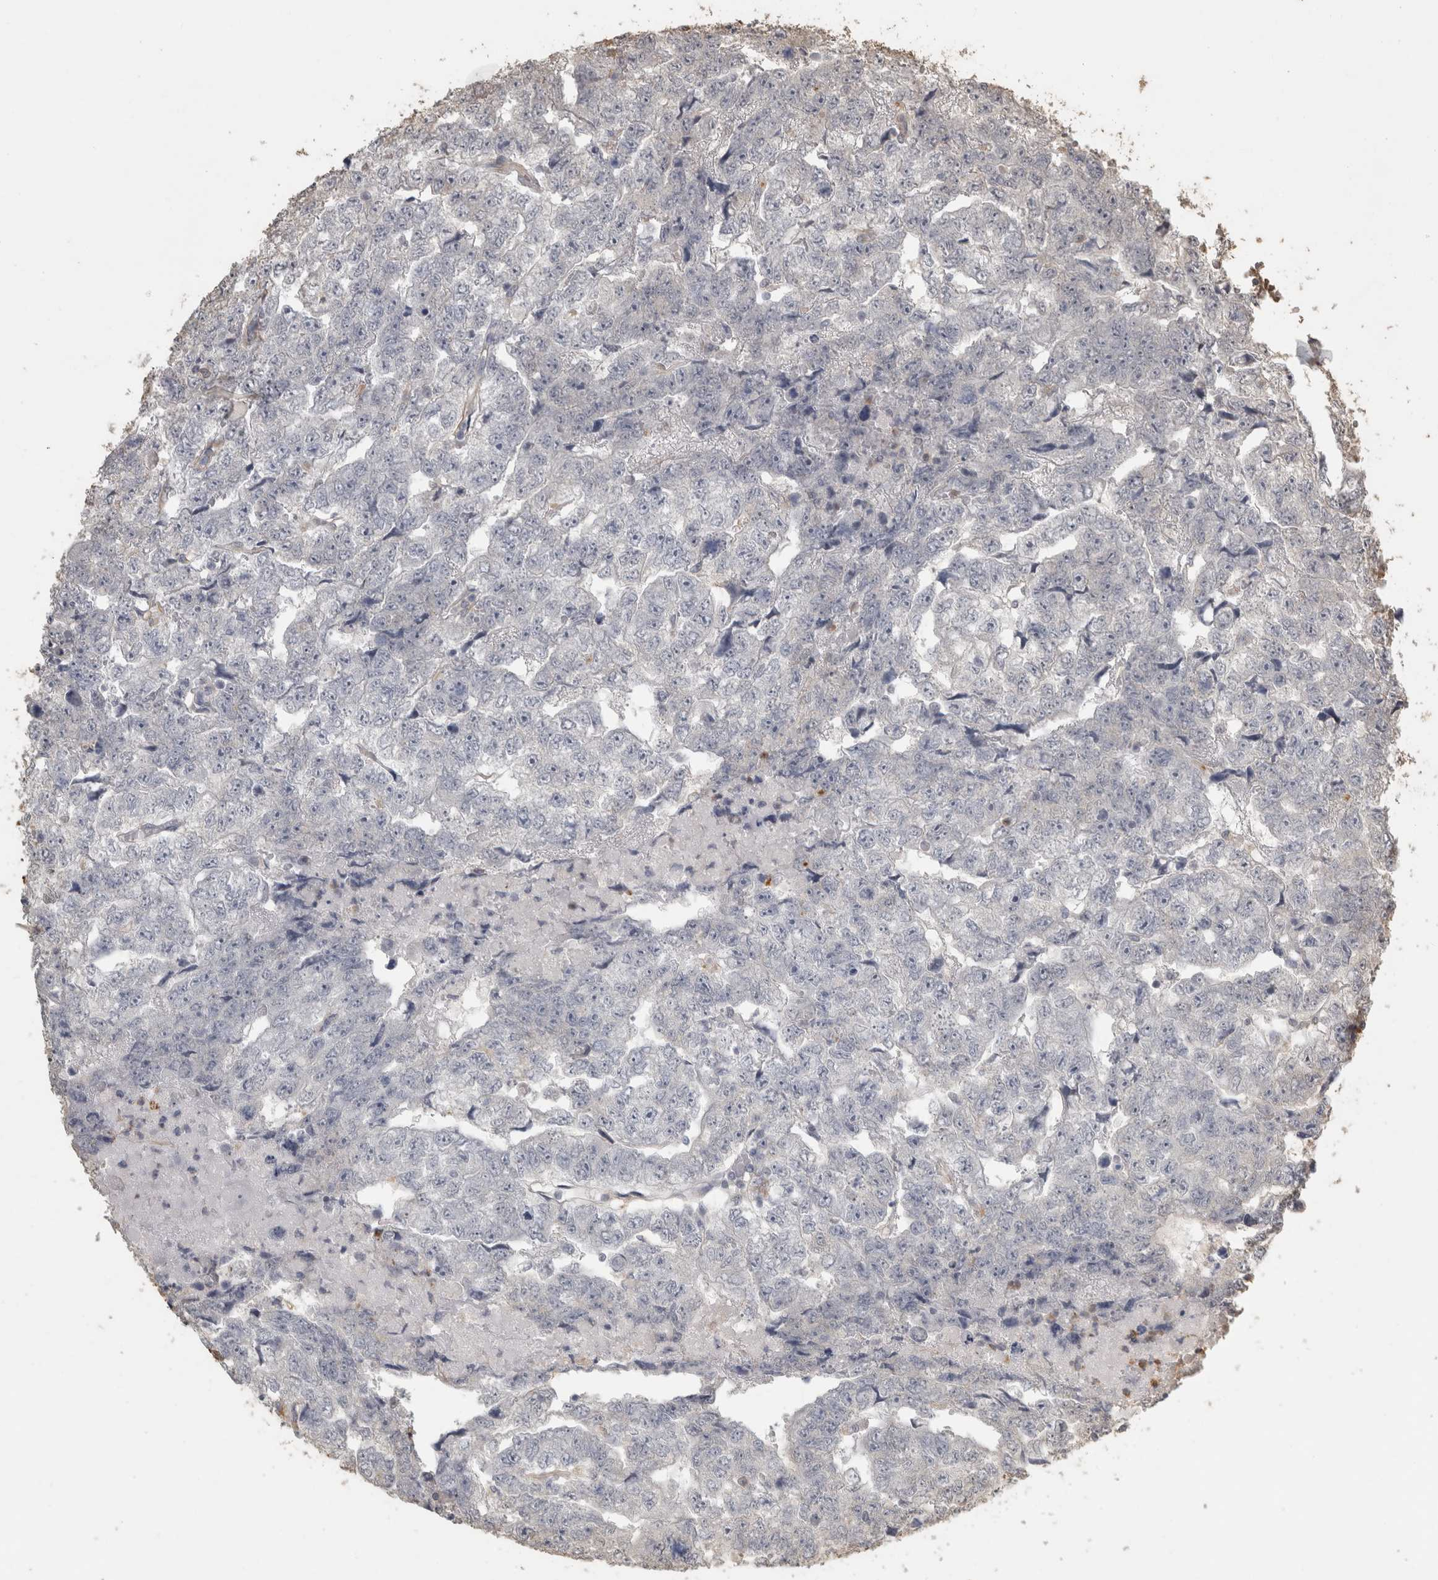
{"staining": {"intensity": "negative", "quantity": "none", "location": "none"}, "tissue": "testis cancer", "cell_type": "Tumor cells", "image_type": "cancer", "snomed": [{"axis": "morphology", "description": "Carcinoma, Embryonal, NOS"}, {"axis": "topography", "description": "Testis"}], "caption": "Immunohistochemistry image of neoplastic tissue: testis cancer stained with DAB (3,3'-diaminobenzidine) shows no significant protein expression in tumor cells.", "gene": "REPS2", "patient": {"sex": "male", "age": 36}}